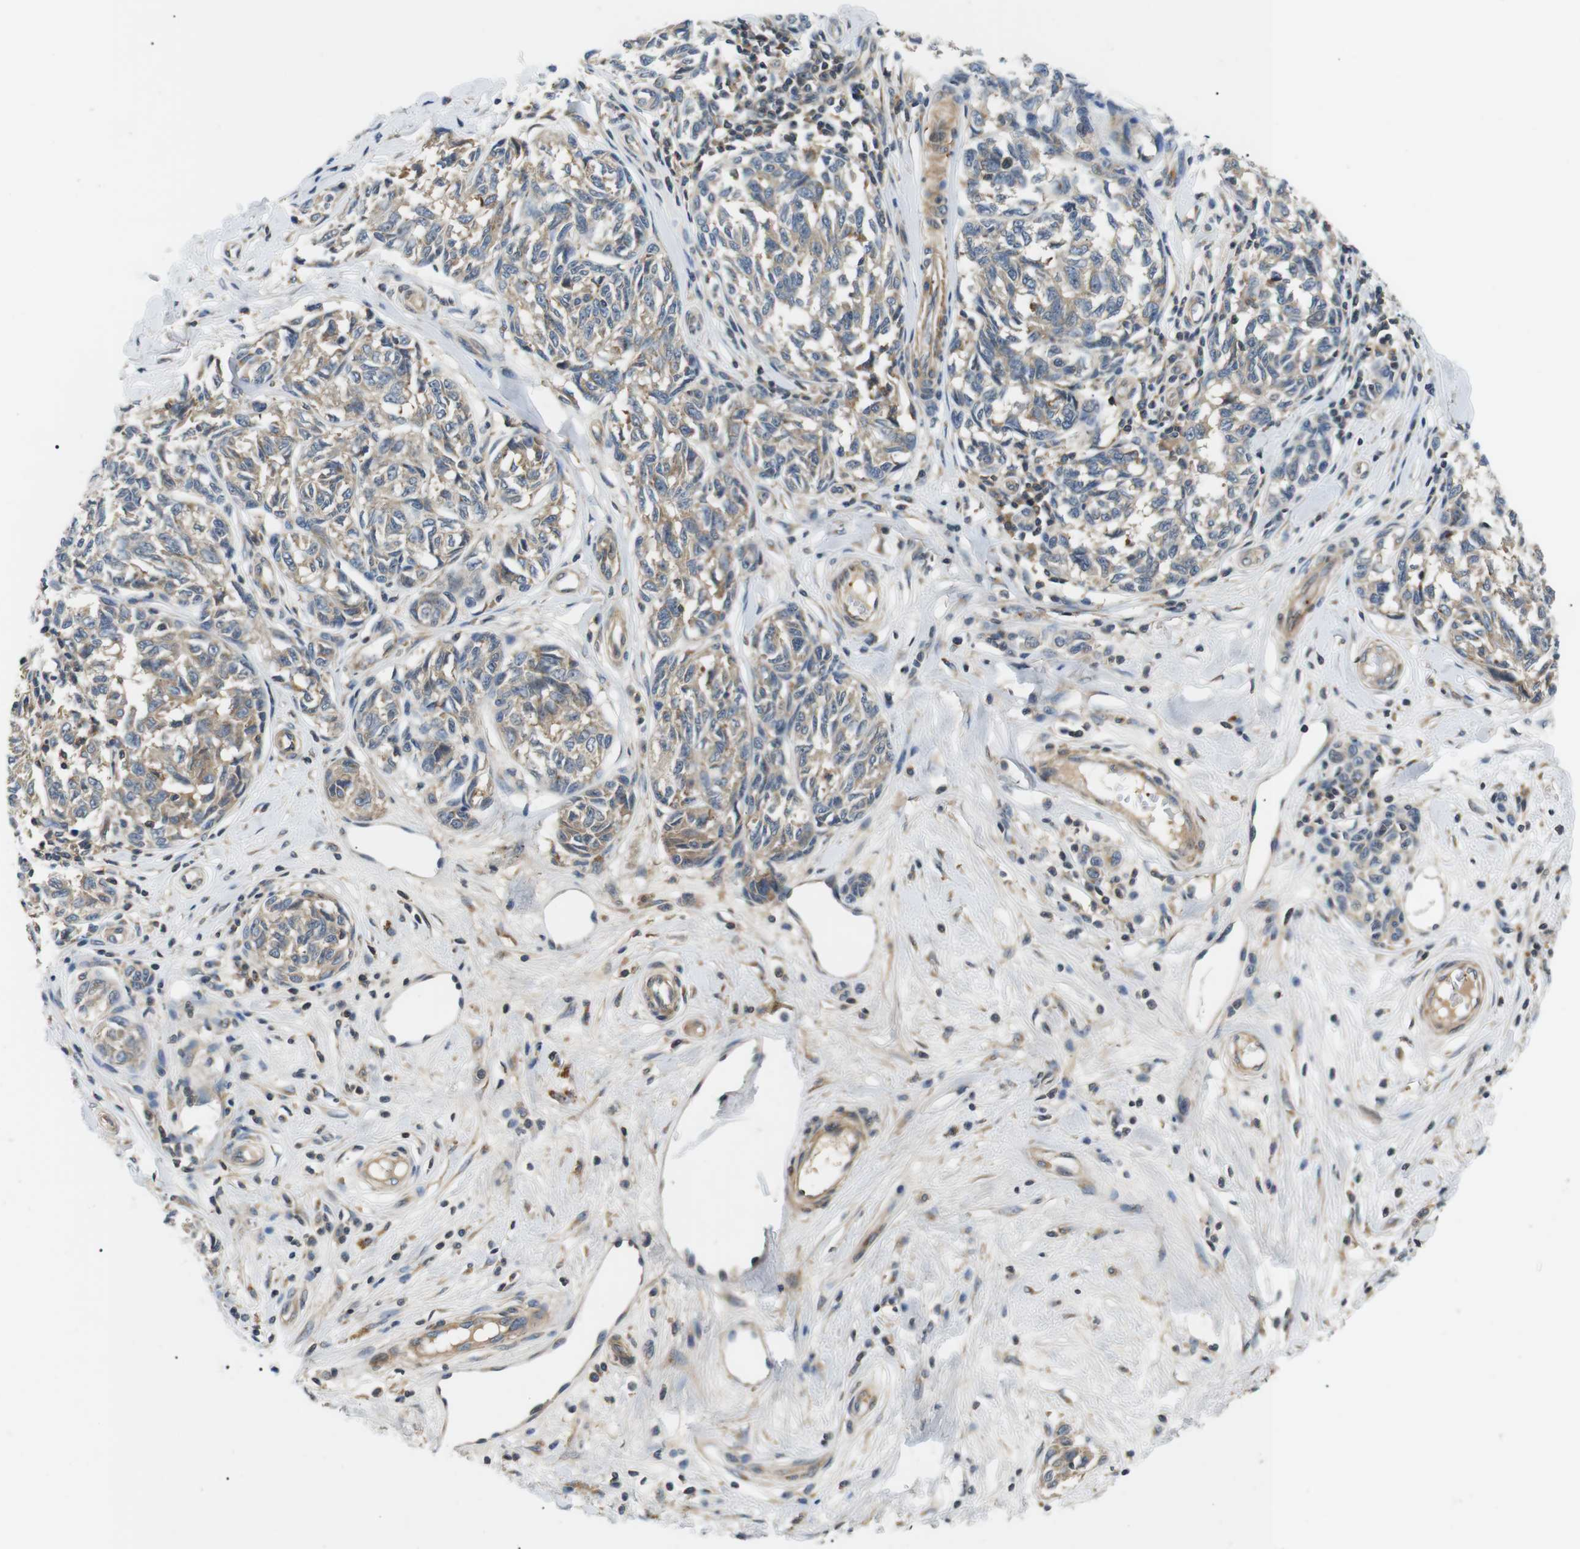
{"staining": {"intensity": "weak", "quantity": "25%-75%", "location": "cytoplasmic/membranous"}, "tissue": "melanoma", "cell_type": "Tumor cells", "image_type": "cancer", "snomed": [{"axis": "morphology", "description": "Malignant melanoma, NOS"}, {"axis": "topography", "description": "Skin"}], "caption": "This image exhibits immunohistochemistry staining of human malignant melanoma, with low weak cytoplasmic/membranous staining in approximately 25%-75% of tumor cells.", "gene": "DIPK1A", "patient": {"sex": "female", "age": 64}}